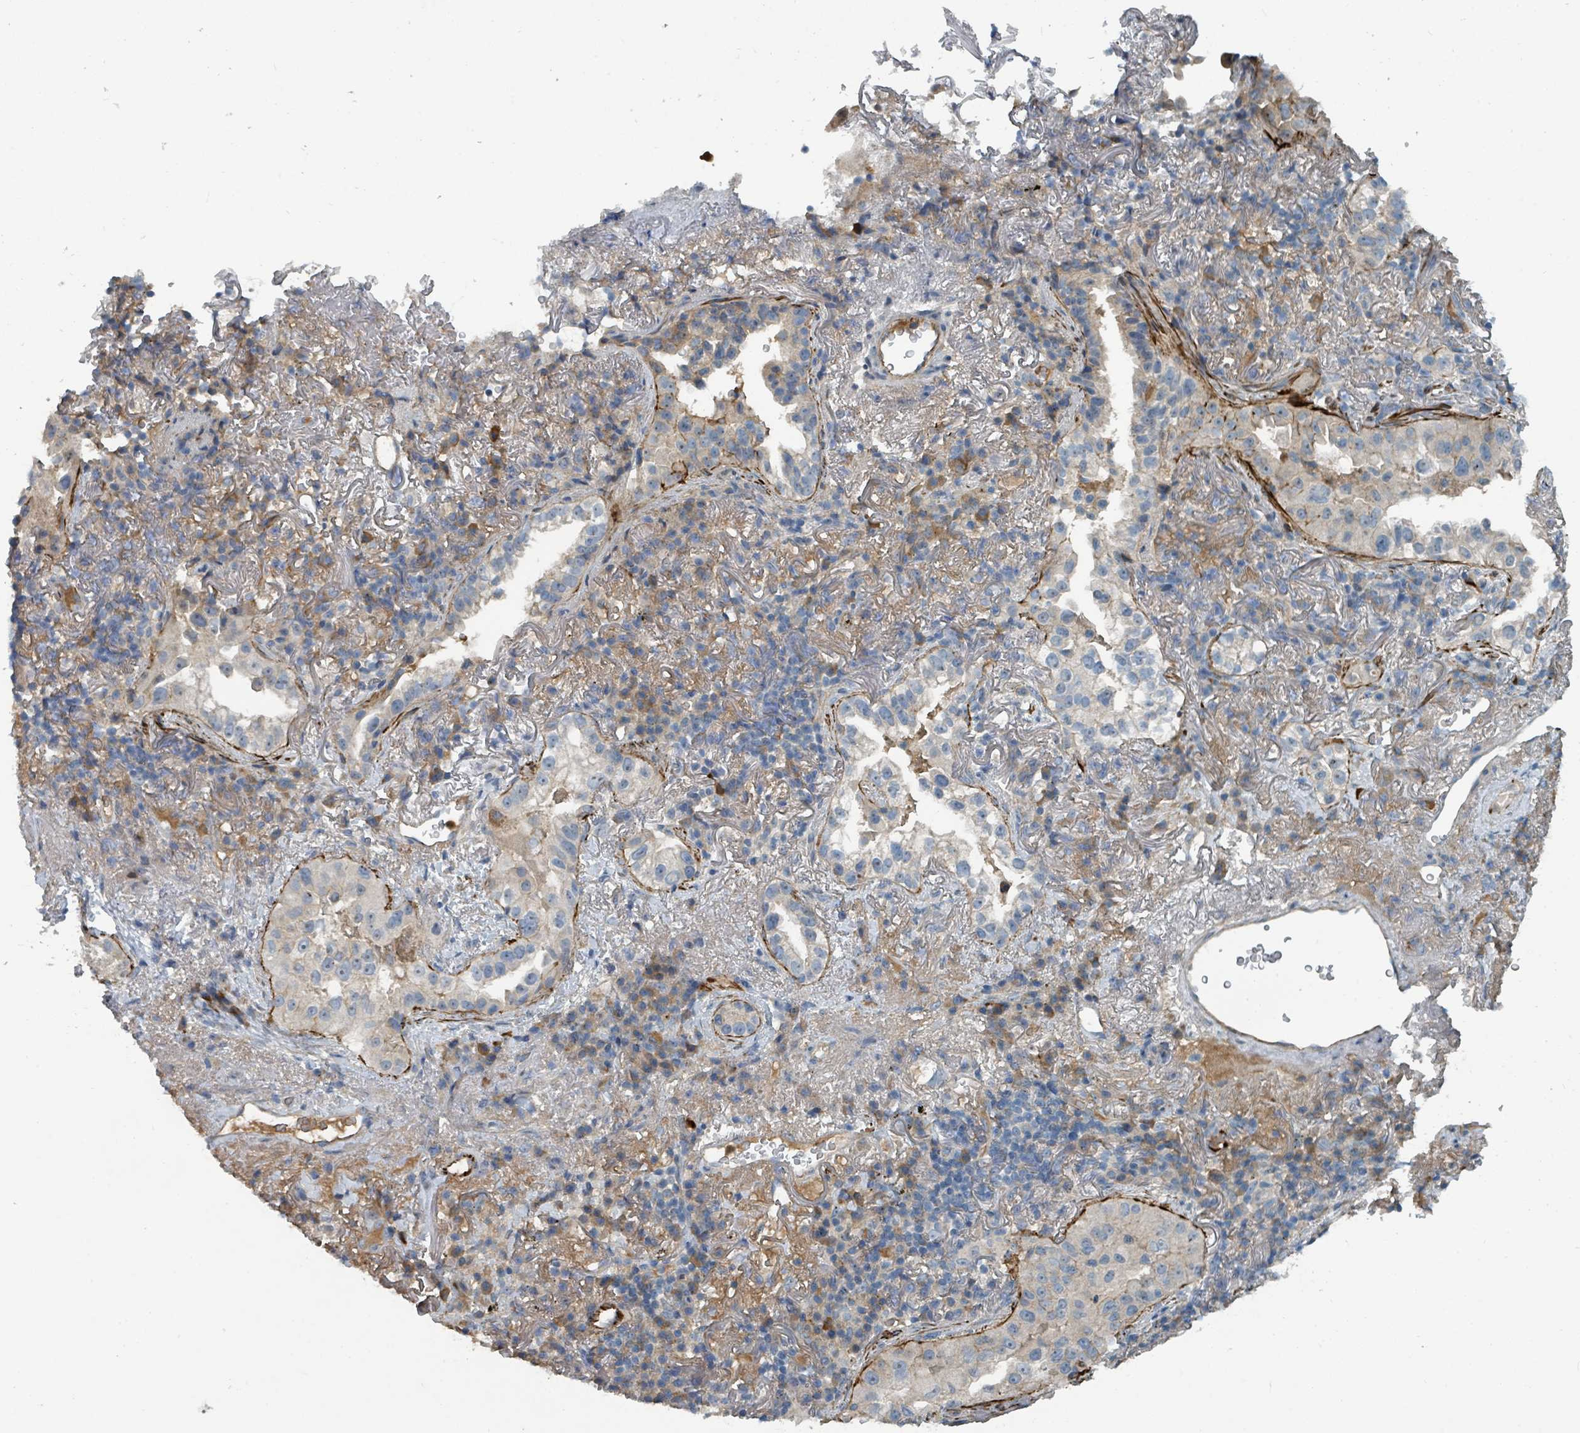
{"staining": {"intensity": "negative", "quantity": "none", "location": "none"}, "tissue": "lung cancer", "cell_type": "Tumor cells", "image_type": "cancer", "snomed": [{"axis": "morphology", "description": "Adenocarcinoma, NOS"}, {"axis": "topography", "description": "Lung"}], "caption": "IHC of lung cancer exhibits no positivity in tumor cells.", "gene": "SLC44A5", "patient": {"sex": "female", "age": 69}}